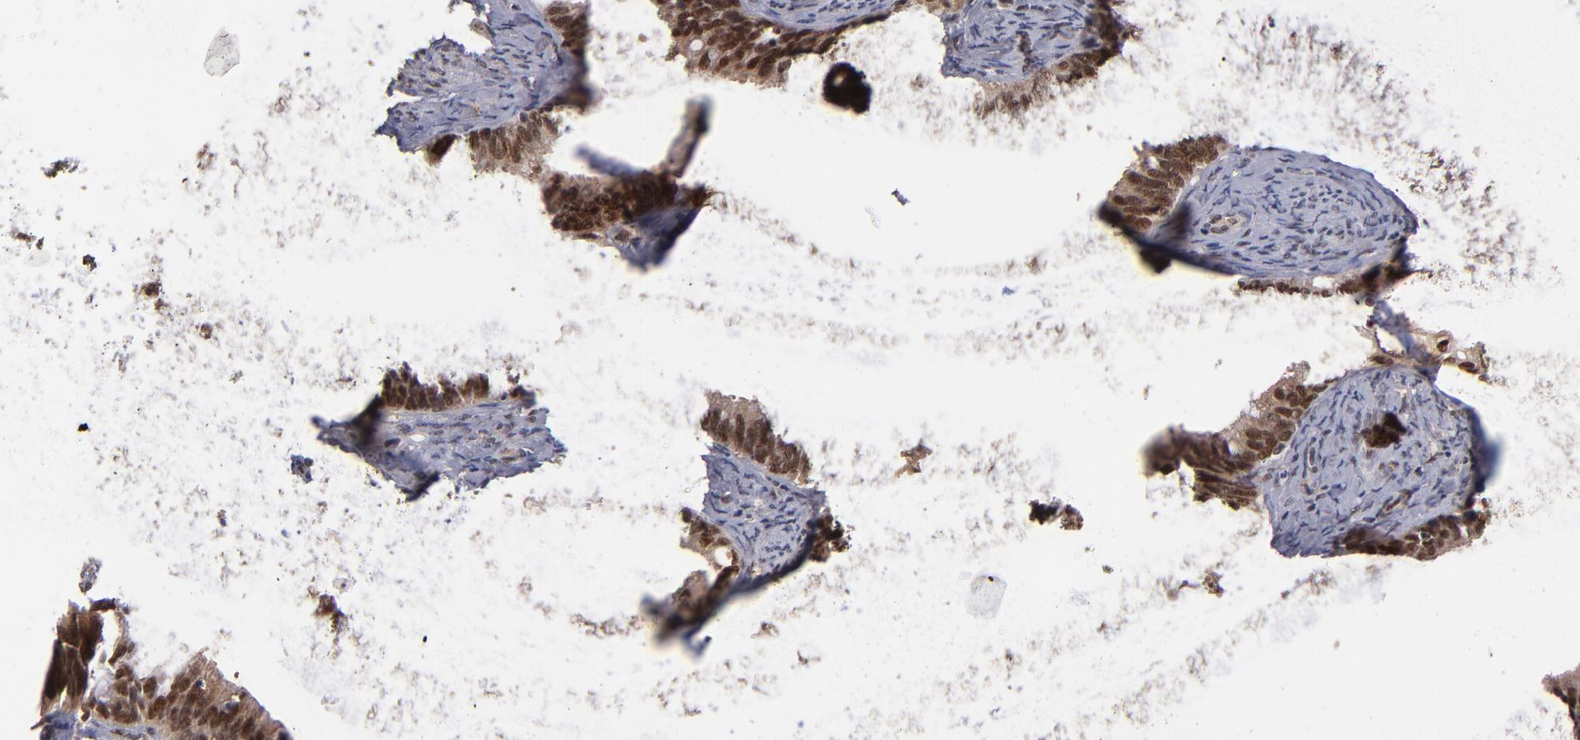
{"staining": {"intensity": "moderate", "quantity": ">75%", "location": "nuclear"}, "tissue": "cervical cancer", "cell_type": "Tumor cells", "image_type": "cancer", "snomed": [{"axis": "morphology", "description": "Adenocarcinoma, NOS"}, {"axis": "topography", "description": "Cervix"}], "caption": "A brown stain highlights moderate nuclear expression of a protein in human cervical cancer tumor cells. The staining was performed using DAB (3,3'-diaminobenzidine), with brown indicating positive protein expression. Nuclei are stained blue with hematoxylin.", "gene": "EAPP", "patient": {"sex": "female", "age": 47}}